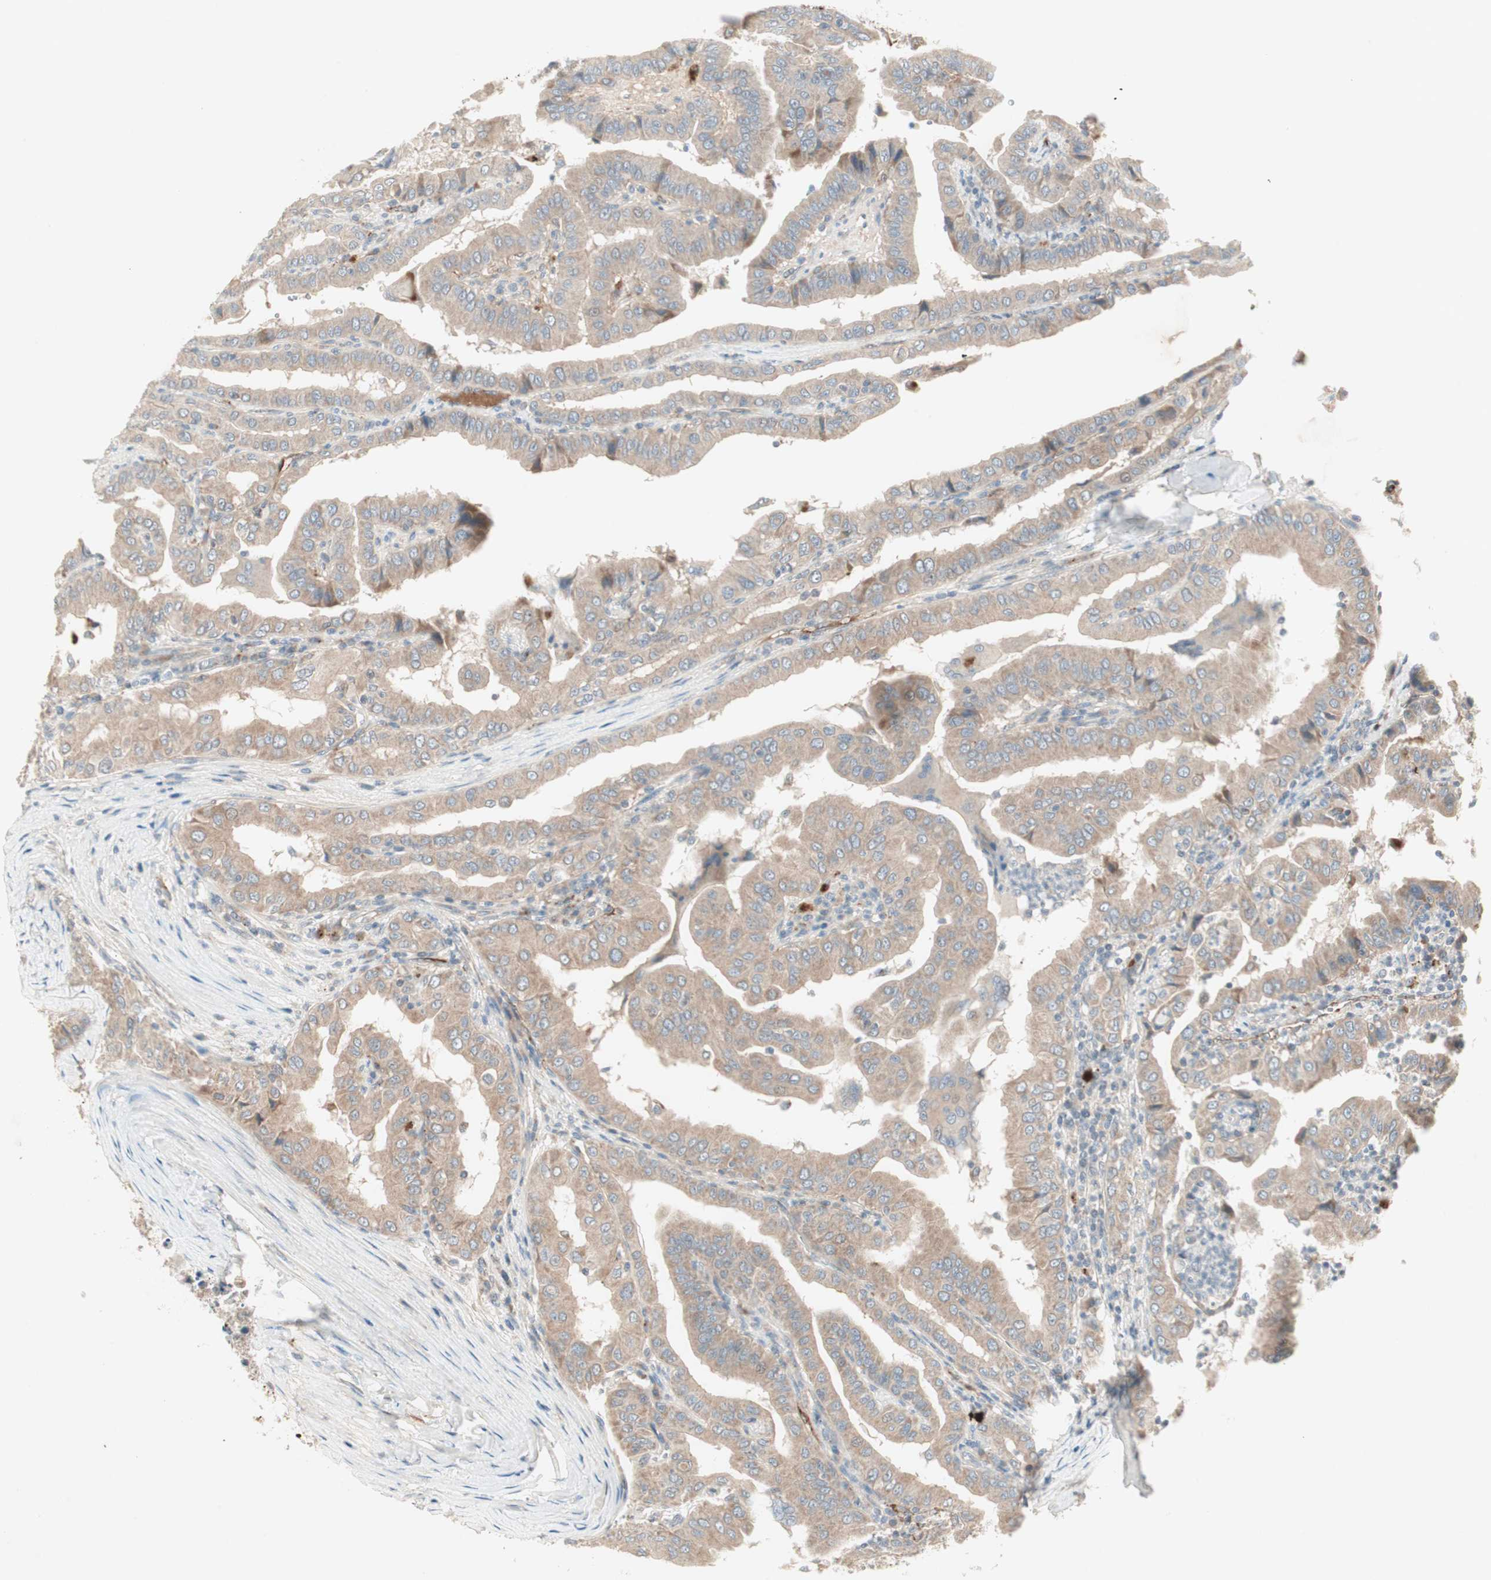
{"staining": {"intensity": "moderate", "quantity": ">75%", "location": "cytoplasmic/membranous"}, "tissue": "thyroid cancer", "cell_type": "Tumor cells", "image_type": "cancer", "snomed": [{"axis": "morphology", "description": "Papillary adenocarcinoma, NOS"}, {"axis": "topography", "description": "Thyroid gland"}], "caption": "Immunohistochemical staining of thyroid cancer (papillary adenocarcinoma) exhibits moderate cytoplasmic/membranous protein expression in approximately >75% of tumor cells. The protein is stained brown, and the nuclei are stained in blue (DAB IHC with brightfield microscopy, high magnification).", "gene": "FGFR4", "patient": {"sex": "male", "age": 33}}